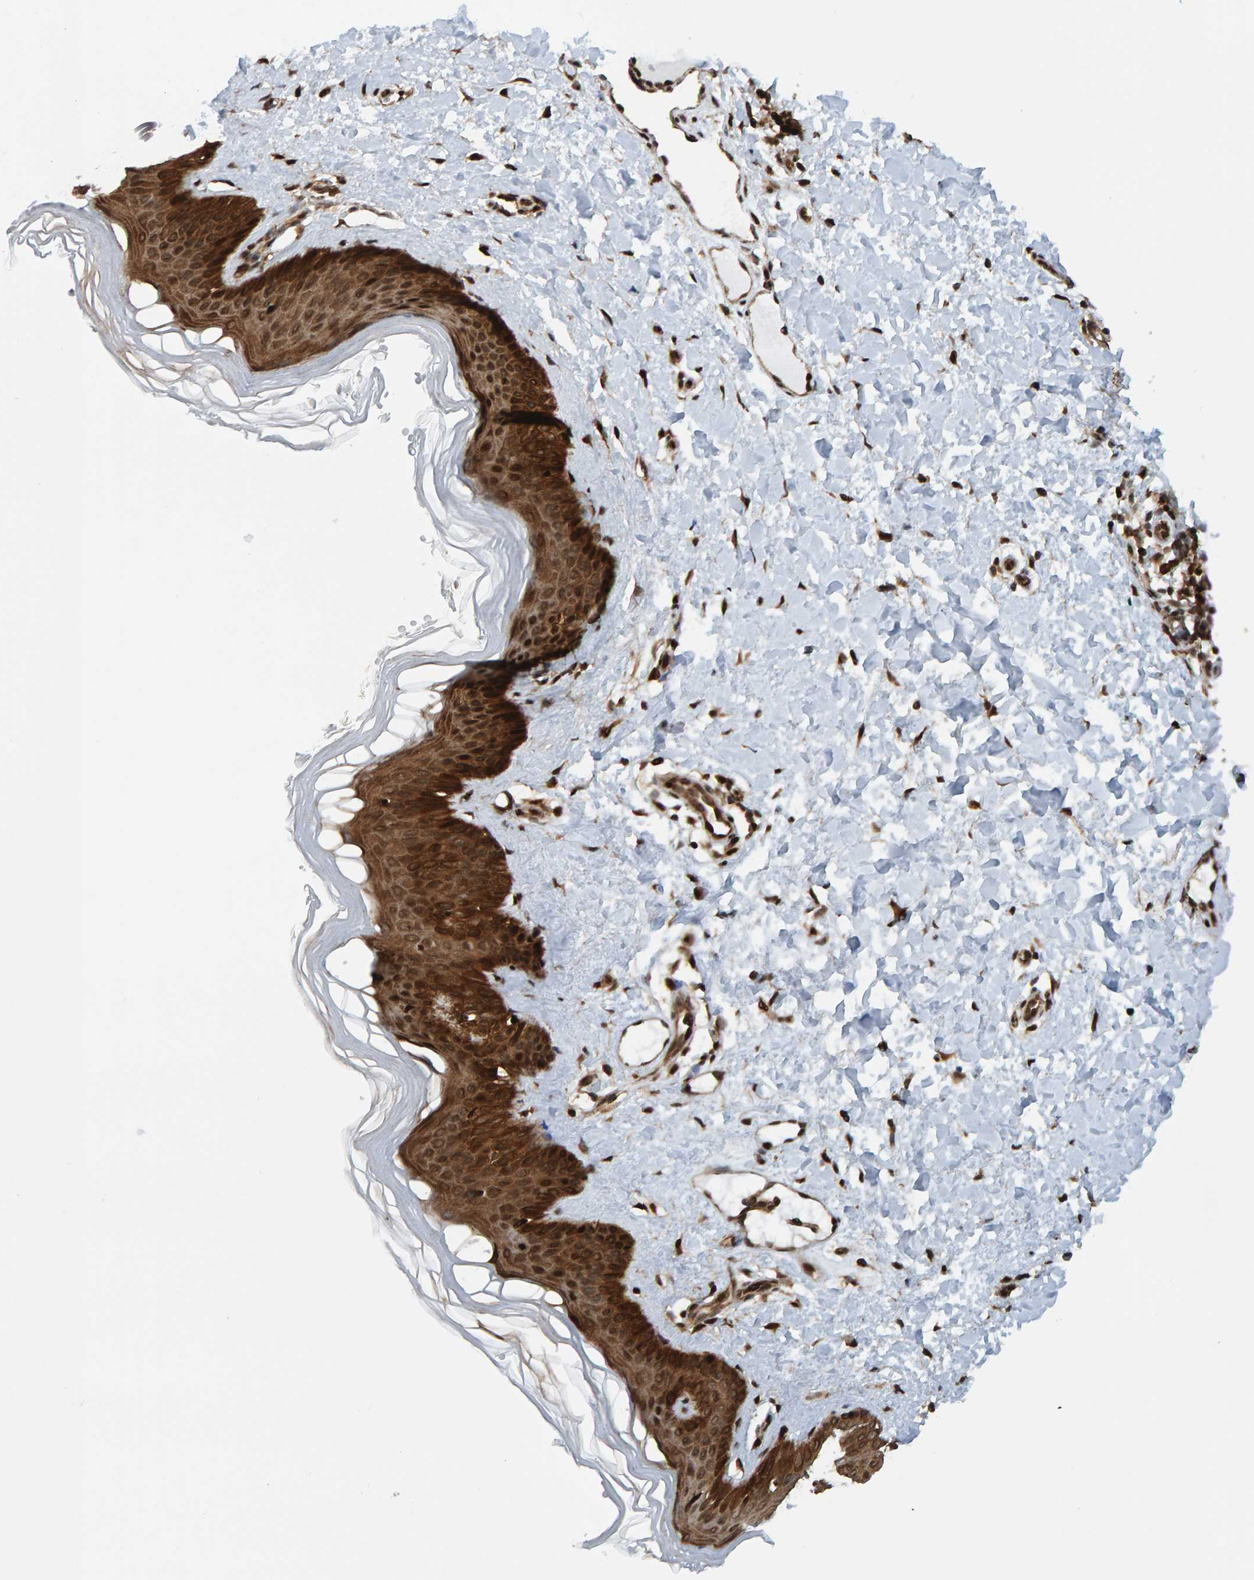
{"staining": {"intensity": "strong", "quantity": ">75%", "location": "cytoplasmic/membranous,nuclear"}, "tissue": "skin", "cell_type": "Fibroblasts", "image_type": "normal", "snomed": [{"axis": "morphology", "description": "Normal tissue, NOS"}, {"axis": "morphology", "description": "Malignant melanoma, Metastatic site"}, {"axis": "topography", "description": "Skin"}], "caption": "Immunohistochemical staining of benign human skin reveals high levels of strong cytoplasmic/membranous,nuclear expression in about >75% of fibroblasts. (DAB IHC with brightfield microscopy, high magnification).", "gene": "ZNF366", "patient": {"sex": "male", "age": 41}}